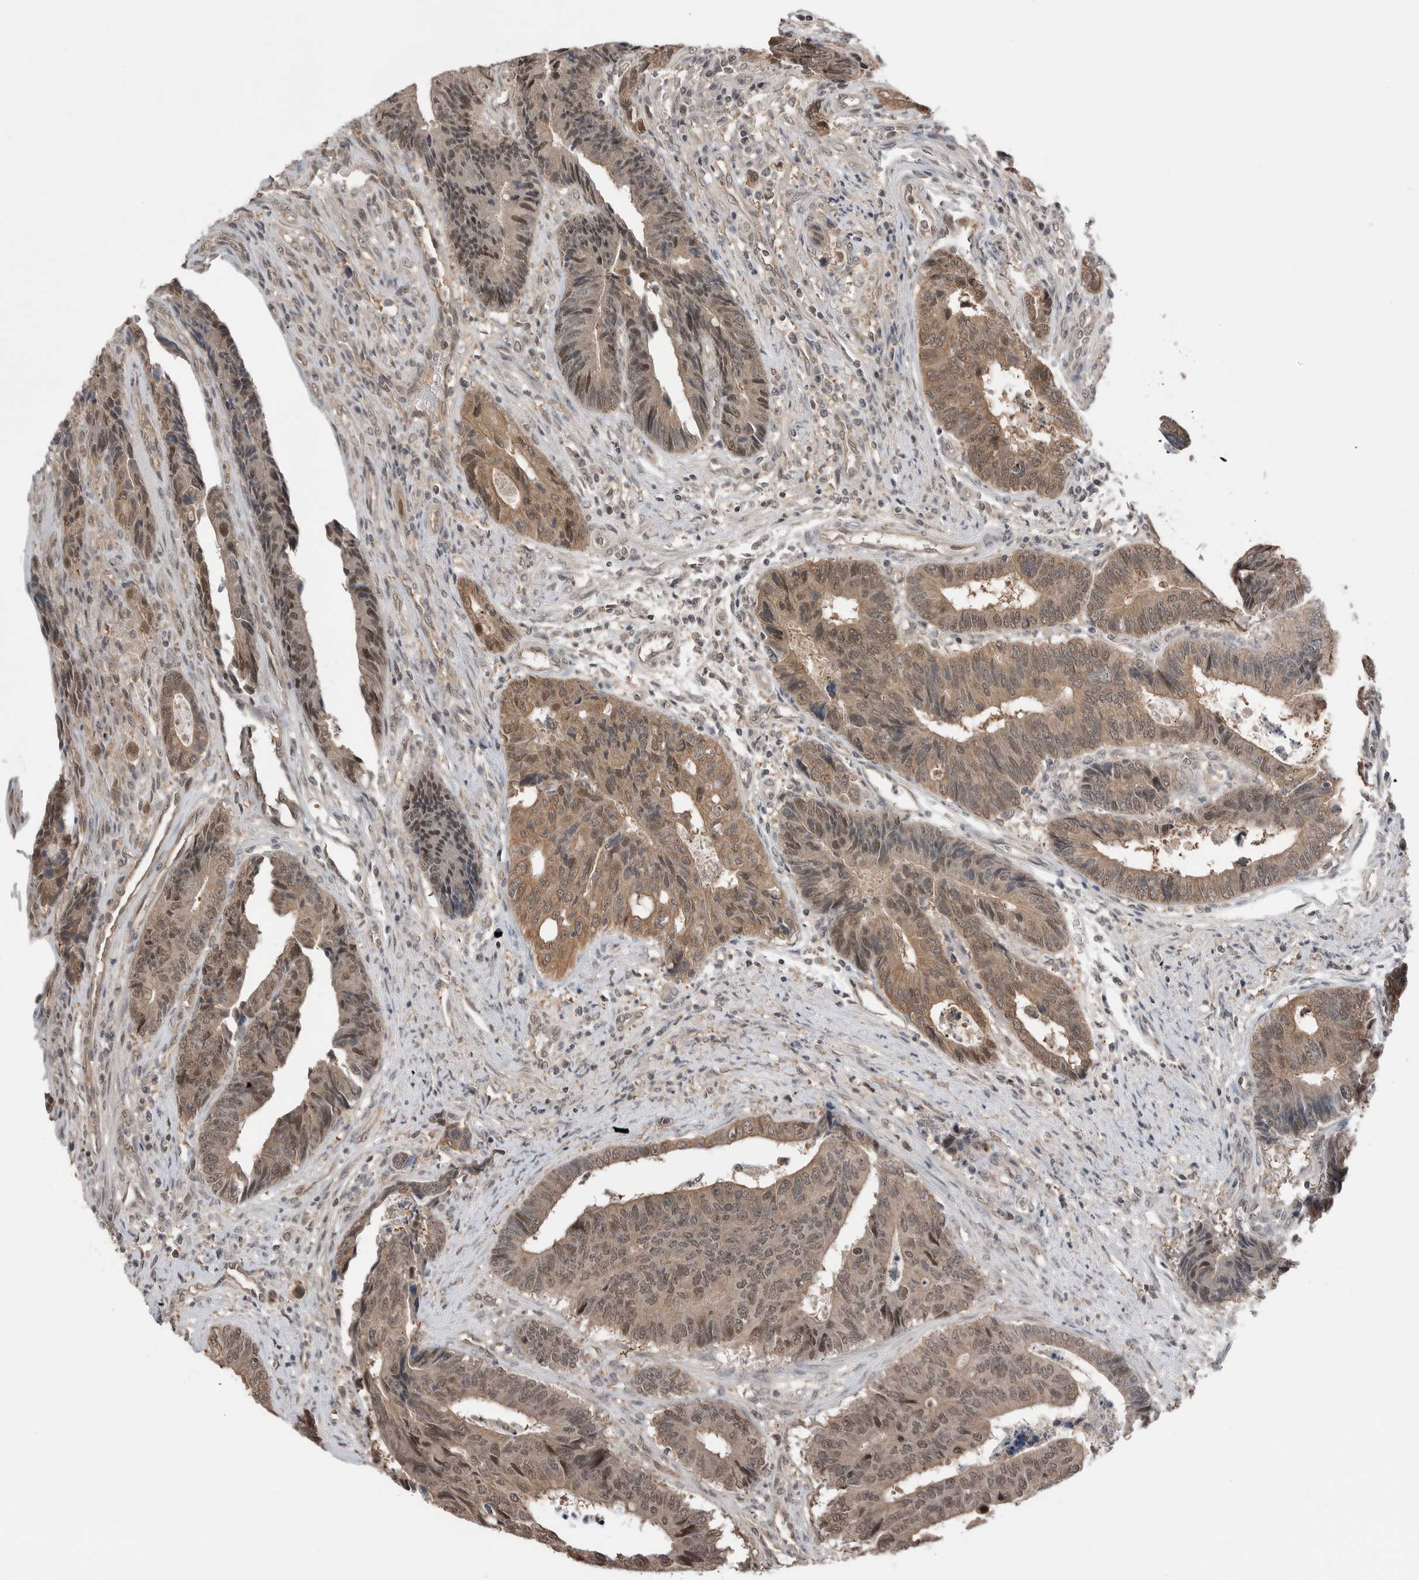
{"staining": {"intensity": "moderate", "quantity": ">75%", "location": "cytoplasmic/membranous,nuclear"}, "tissue": "colorectal cancer", "cell_type": "Tumor cells", "image_type": "cancer", "snomed": [{"axis": "morphology", "description": "Adenocarcinoma, NOS"}, {"axis": "topography", "description": "Rectum"}], "caption": "Protein expression analysis of human colorectal adenocarcinoma reveals moderate cytoplasmic/membranous and nuclear positivity in approximately >75% of tumor cells.", "gene": "PEAK1", "patient": {"sex": "male", "age": 84}}